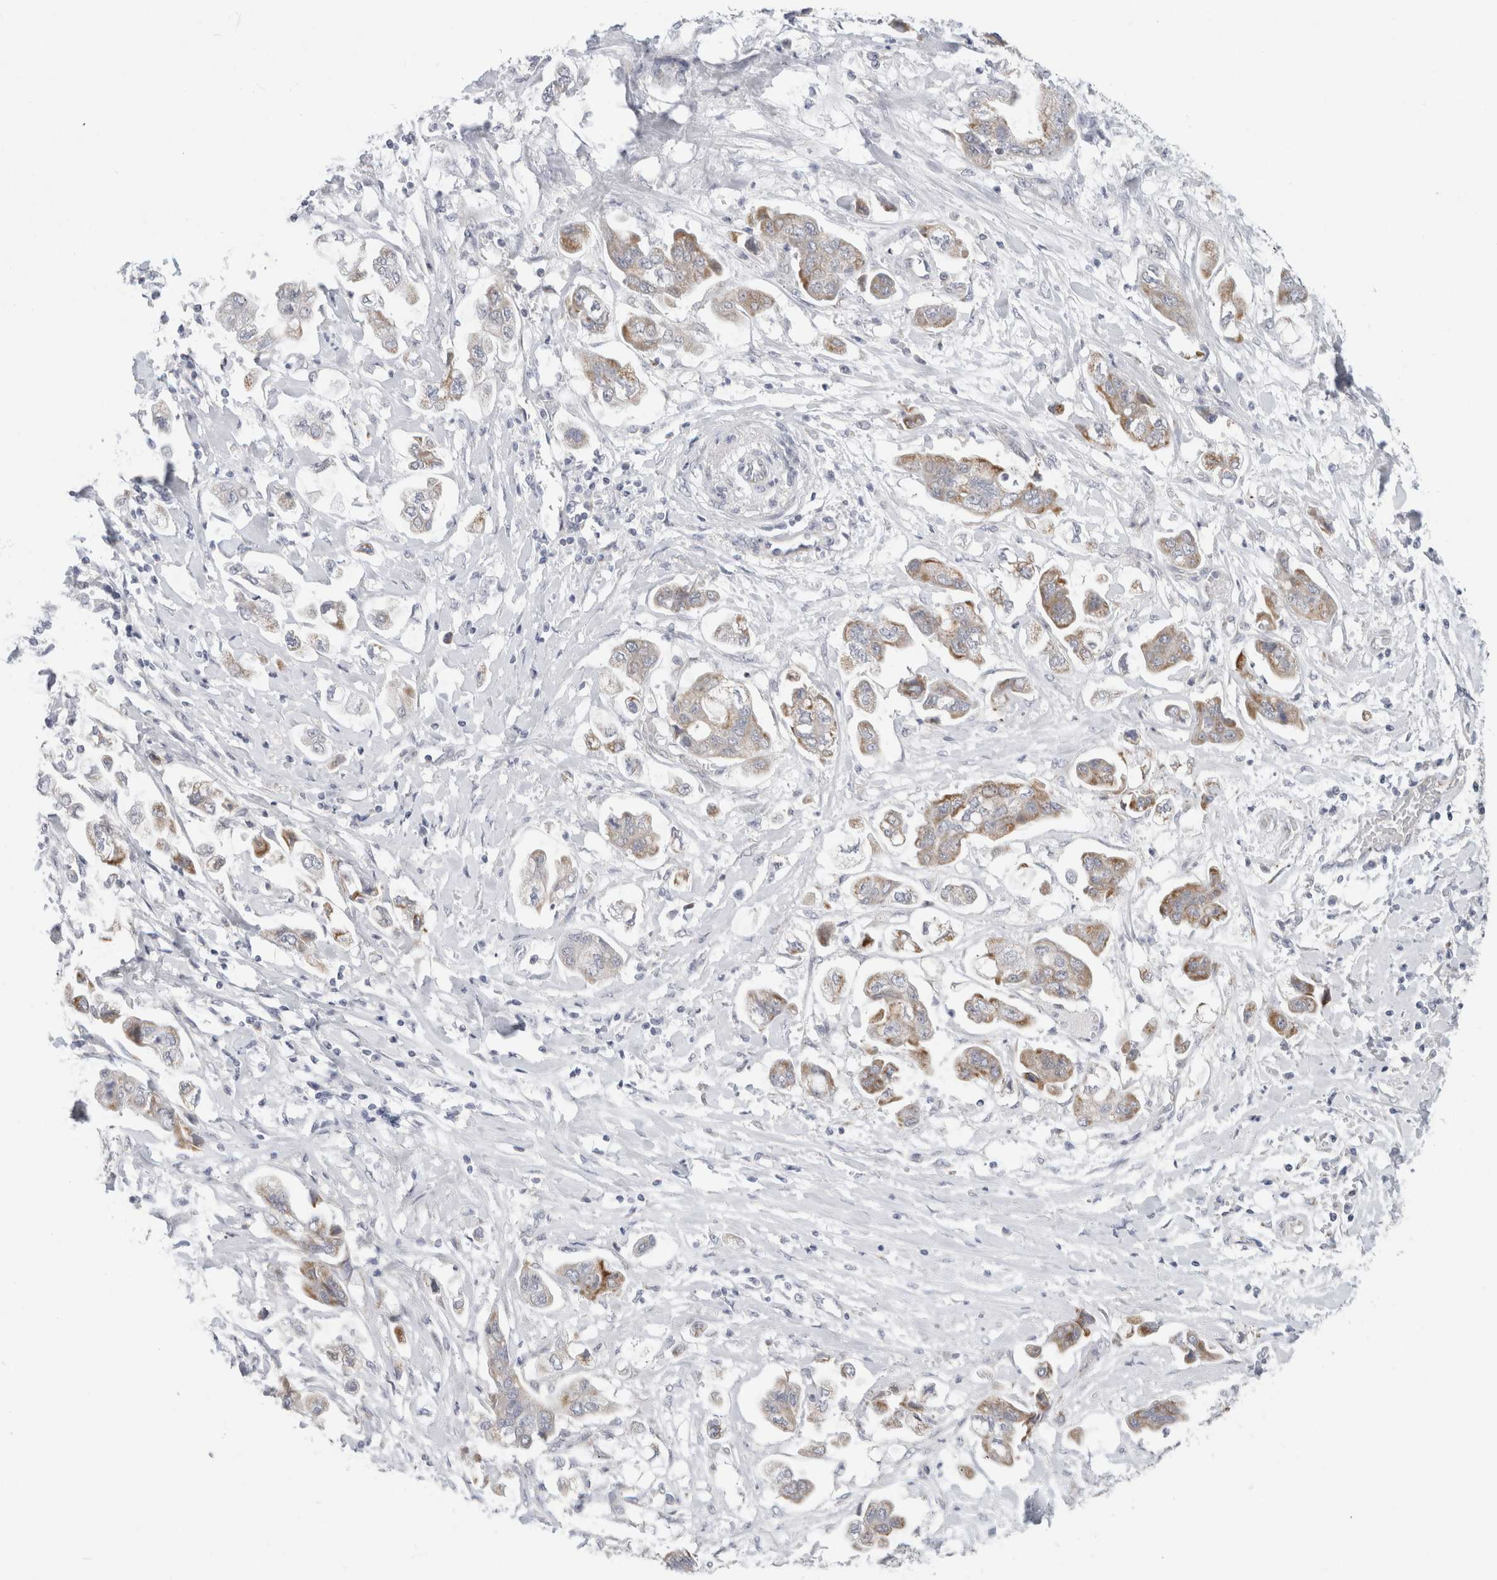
{"staining": {"intensity": "moderate", "quantity": "25%-75%", "location": "cytoplasmic/membranous"}, "tissue": "stomach cancer", "cell_type": "Tumor cells", "image_type": "cancer", "snomed": [{"axis": "morphology", "description": "Adenocarcinoma, NOS"}, {"axis": "topography", "description": "Stomach"}], "caption": "Human stomach adenocarcinoma stained with a brown dye displays moderate cytoplasmic/membranous positive expression in about 25%-75% of tumor cells.", "gene": "FAHD1", "patient": {"sex": "male", "age": 62}}